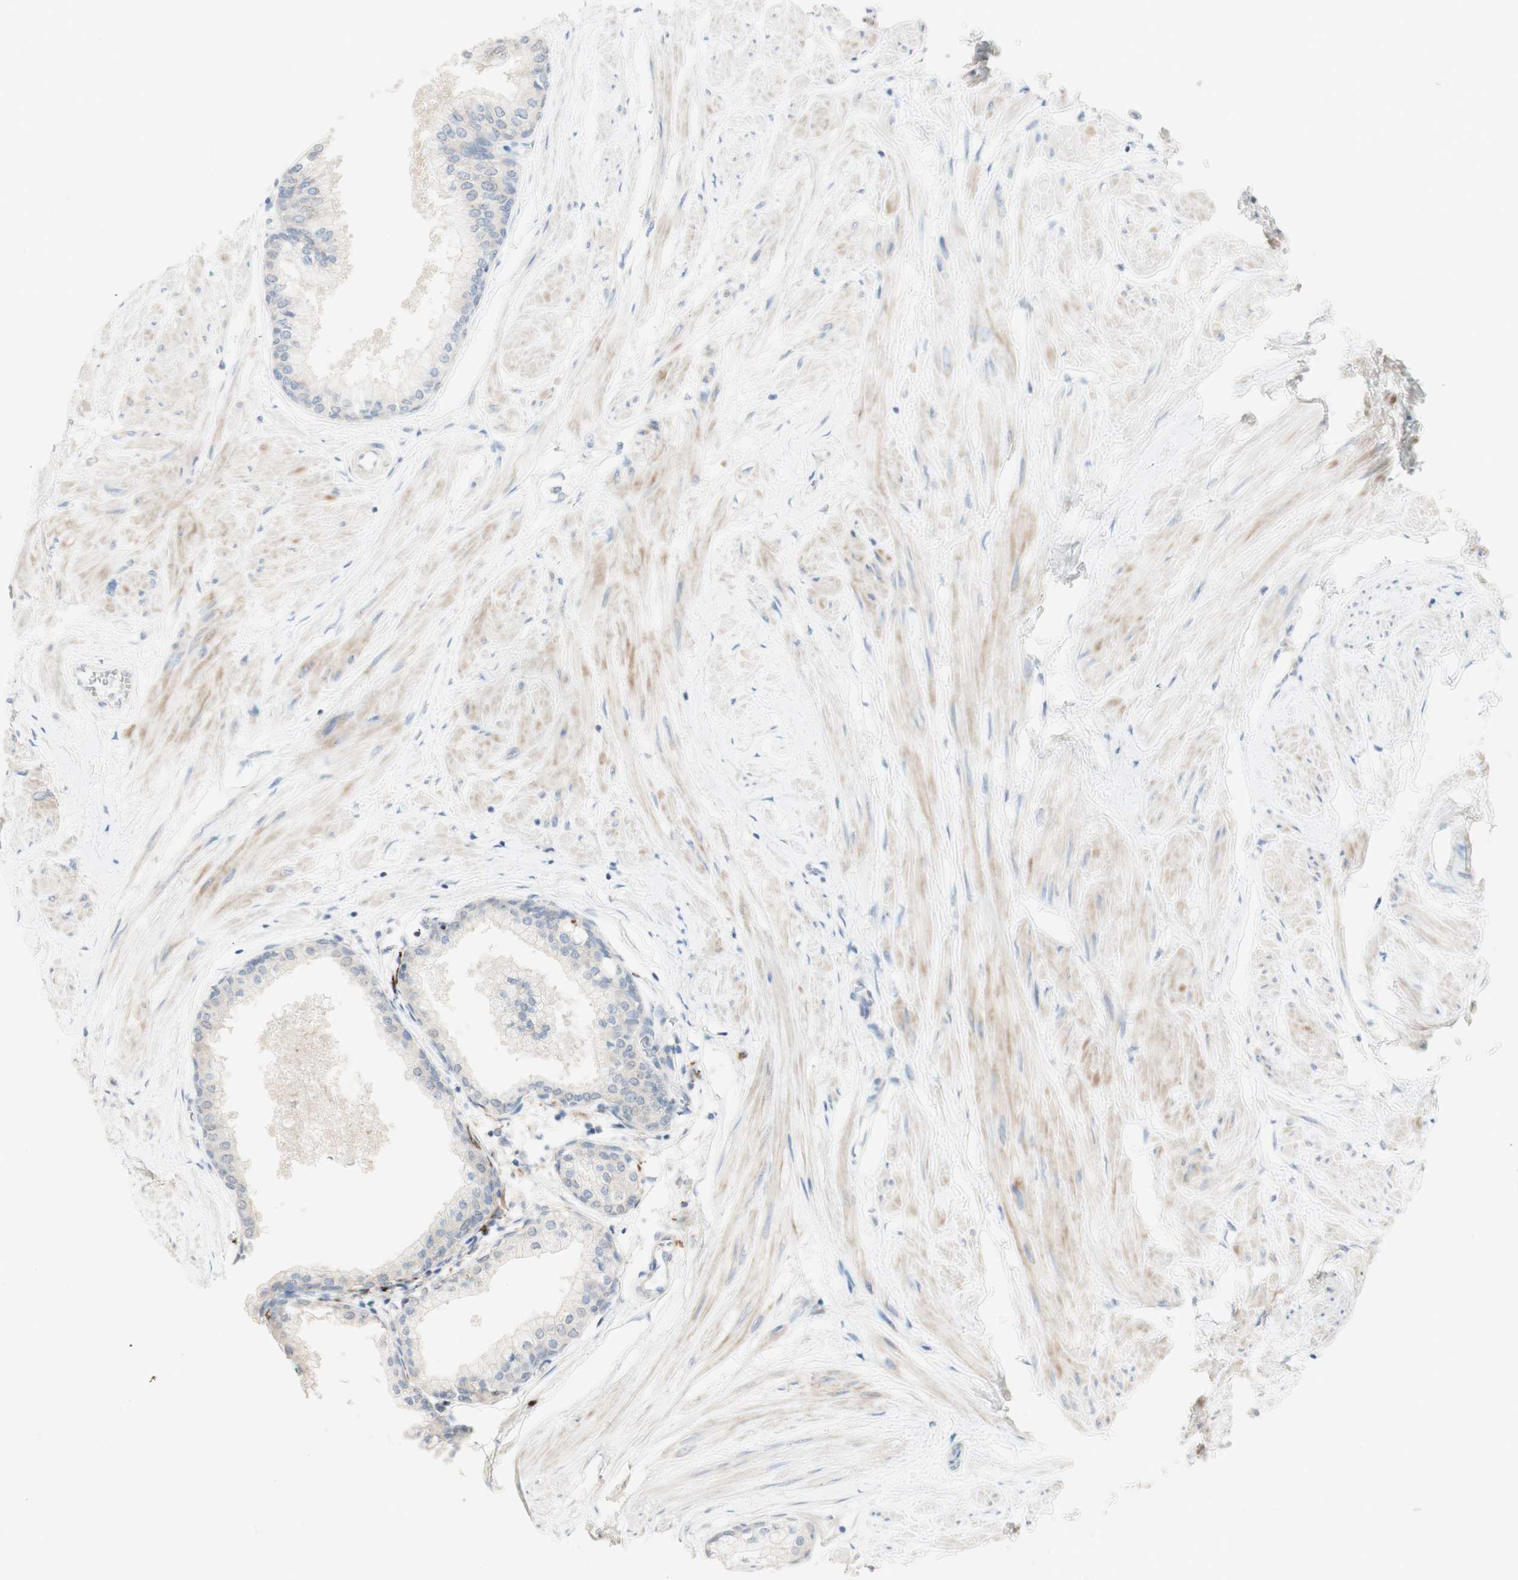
{"staining": {"intensity": "negative", "quantity": "none", "location": "none"}, "tissue": "prostate", "cell_type": "Glandular cells", "image_type": "normal", "snomed": [{"axis": "morphology", "description": "Normal tissue, NOS"}, {"axis": "topography", "description": "Prostate"}, {"axis": "topography", "description": "Seminal veicle"}], "caption": "Immunohistochemical staining of benign prostate shows no significant expression in glandular cells.", "gene": "MANEA", "patient": {"sex": "male", "age": 60}}